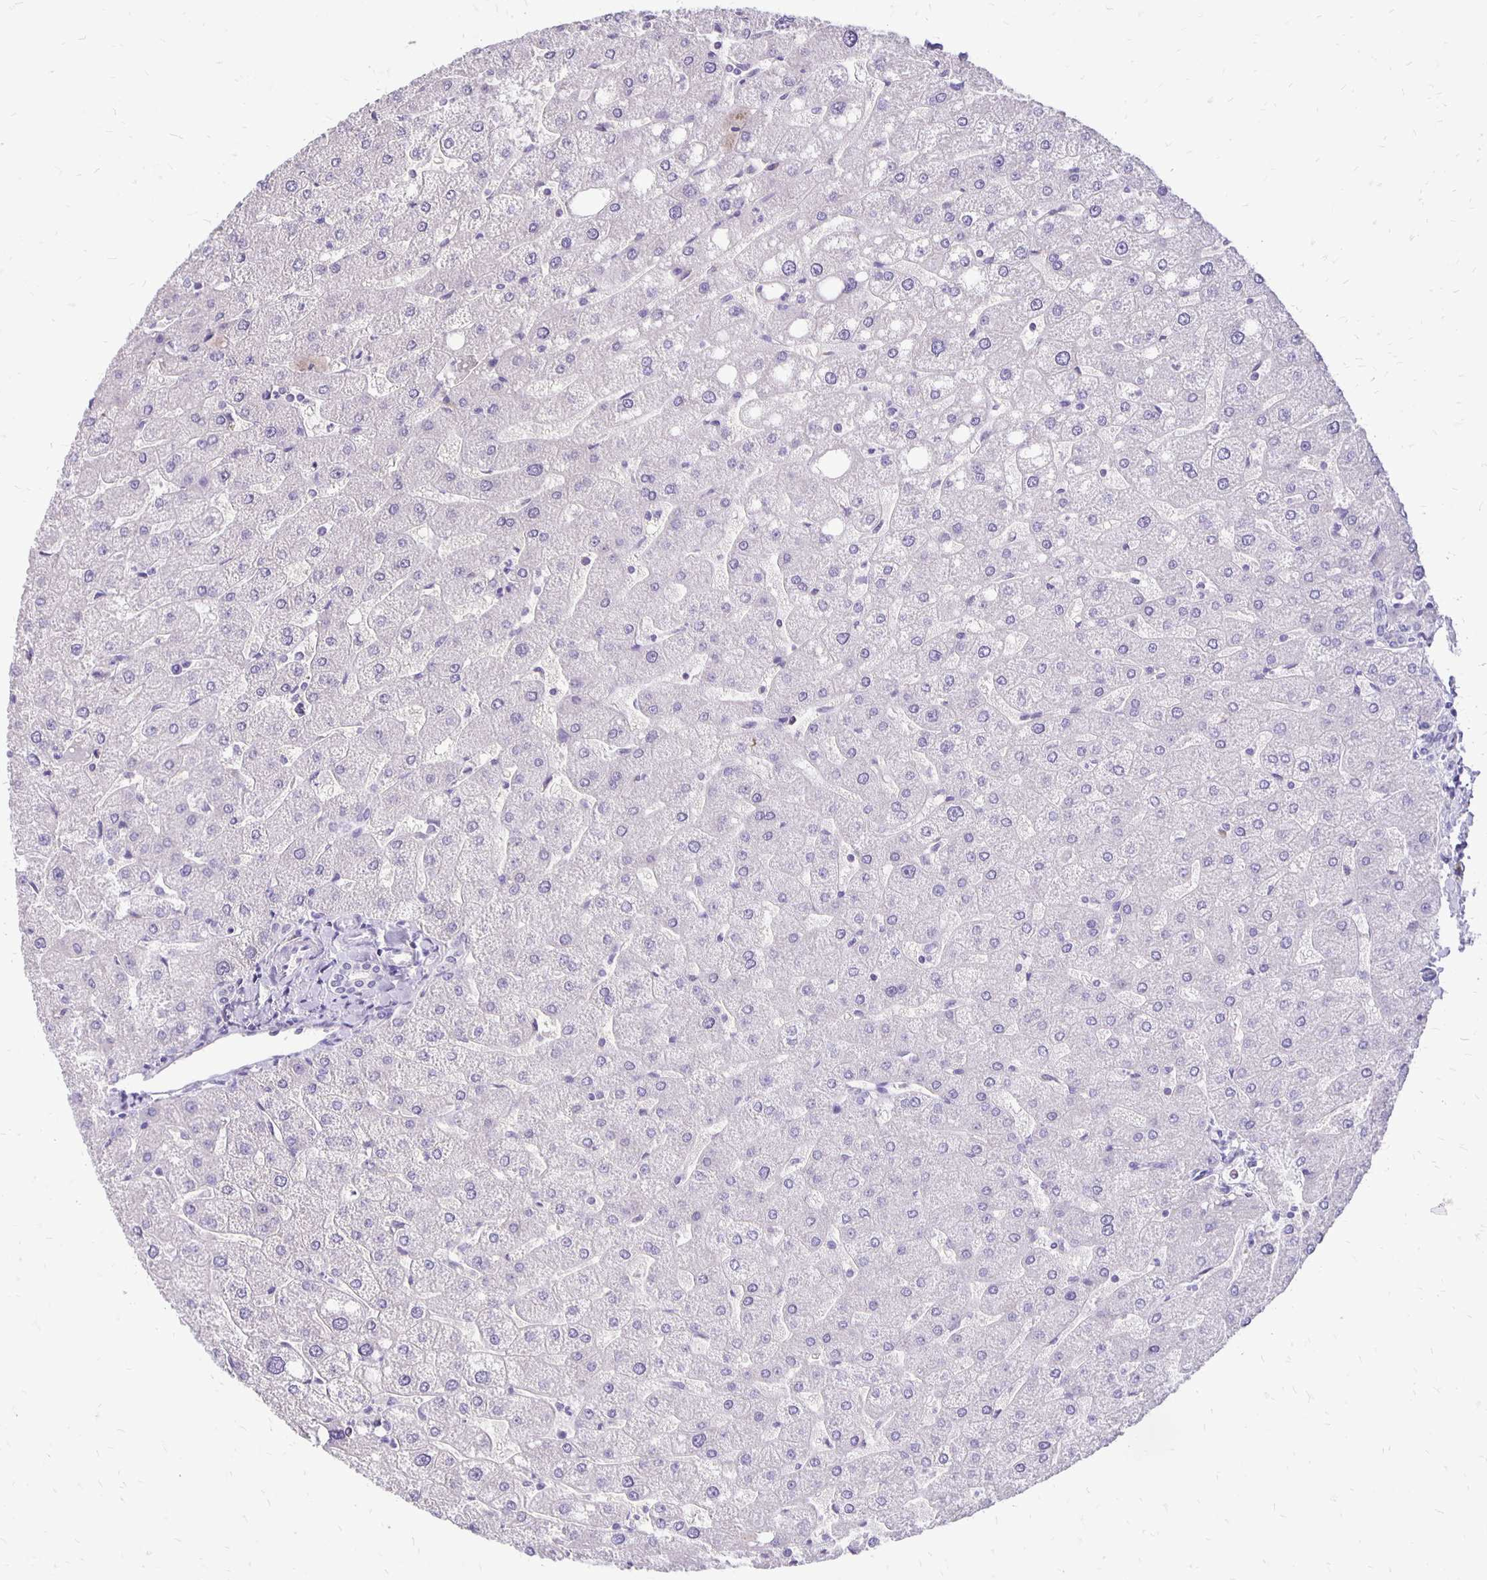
{"staining": {"intensity": "negative", "quantity": "none", "location": "none"}, "tissue": "liver", "cell_type": "Cholangiocytes", "image_type": "normal", "snomed": [{"axis": "morphology", "description": "Normal tissue, NOS"}, {"axis": "topography", "description": "Liver"}], "caption": "This is a photomicrograph of IHC staining of unremarkable liver, which shows no expression in cholangiocytes. (Brightfield microscopy of DAB IHC at high magnification).", "gene": "ANKRD45", "patient": {"sex": "male", "age": 67}}